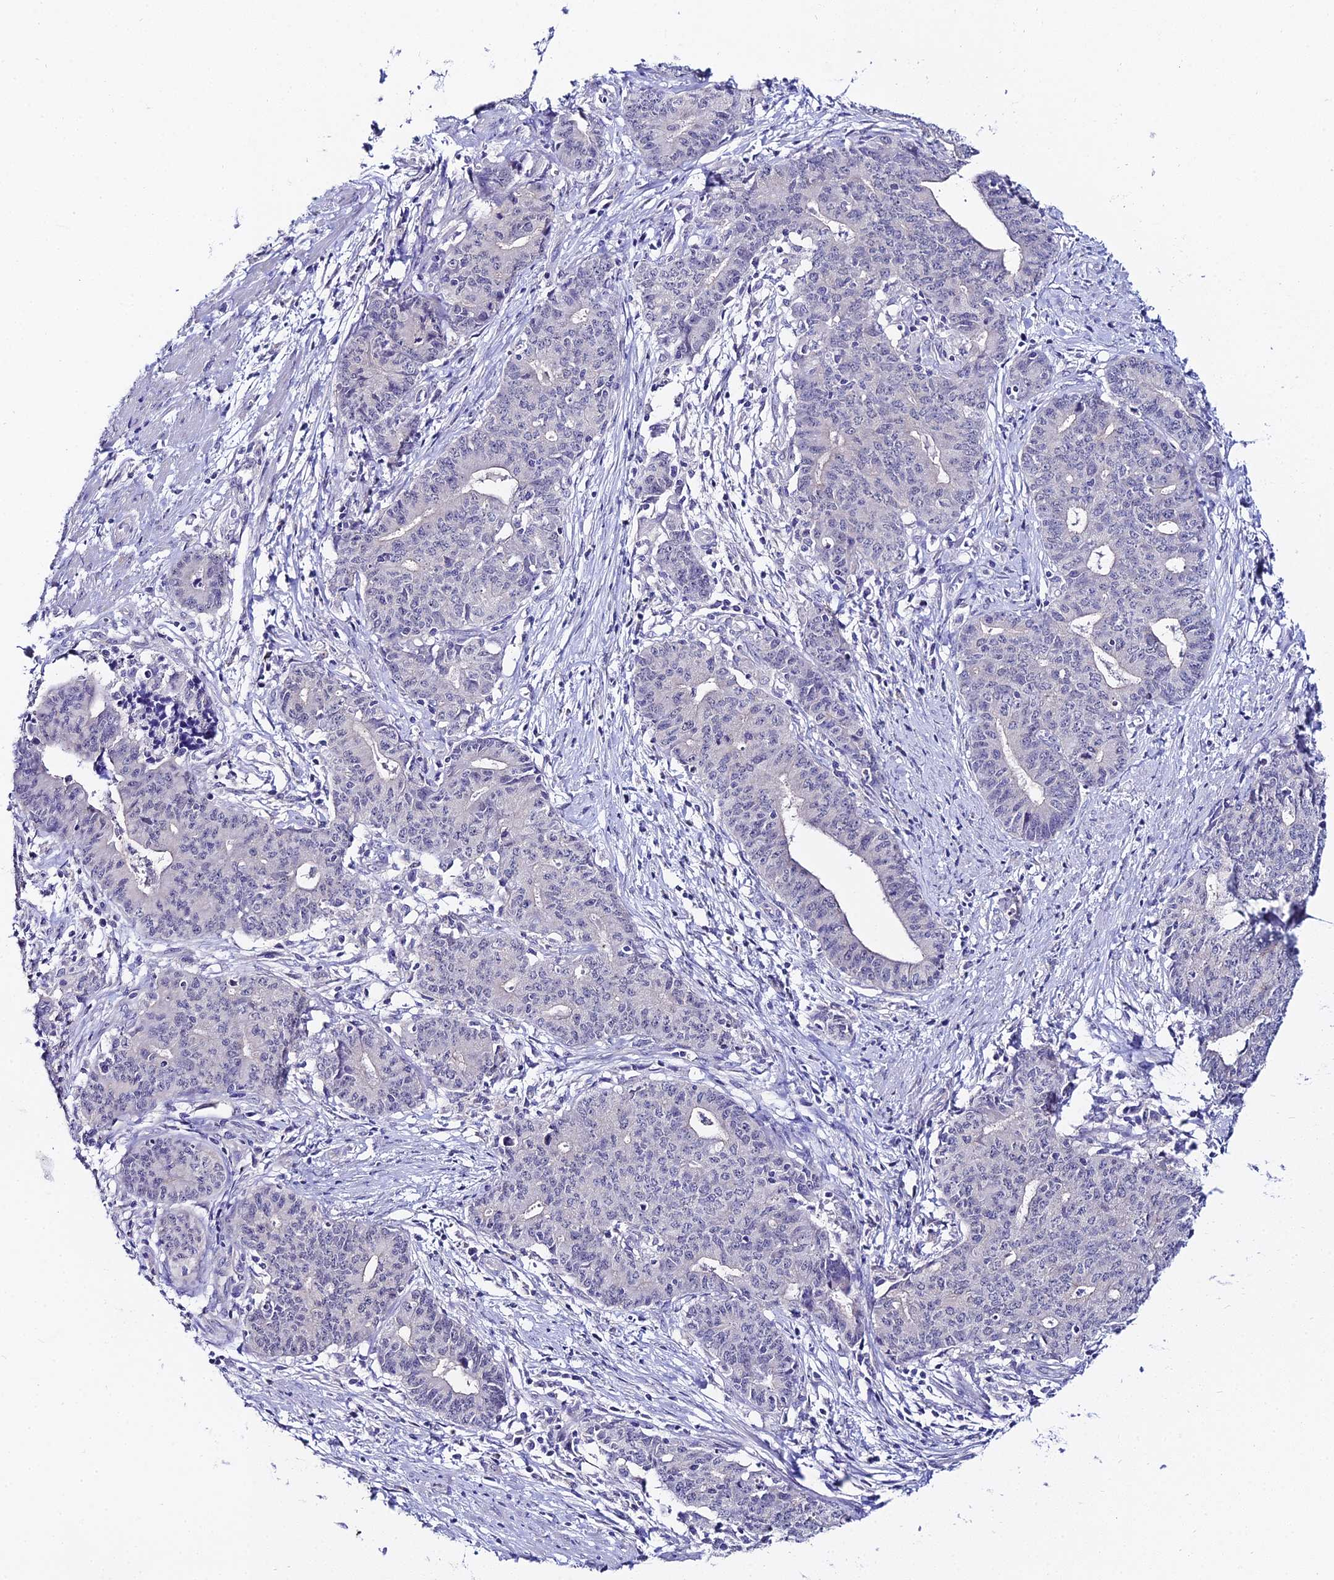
{"staining": {"intensity": "negative", "quantity": "none", "location": "none"}, "tissue": "endometrial cancer", "cell_type": "Tumor cells", "image_type": "cancer", "snomed": [{"axis": "morphology", "description": "Adenocarcinoma, NOS"}, {"axis": "topography", "description": "Endometrium"}], "caption": "This is a image of IHC staining of endometrial cancer, which shows no positivity in tumor cells. The staining is performed using DAB brown chromogen with nuclei counter-stained in using hematoxylin.", "gene": "ATG16L2", "patient": {"sex": "female", "age": 59}}